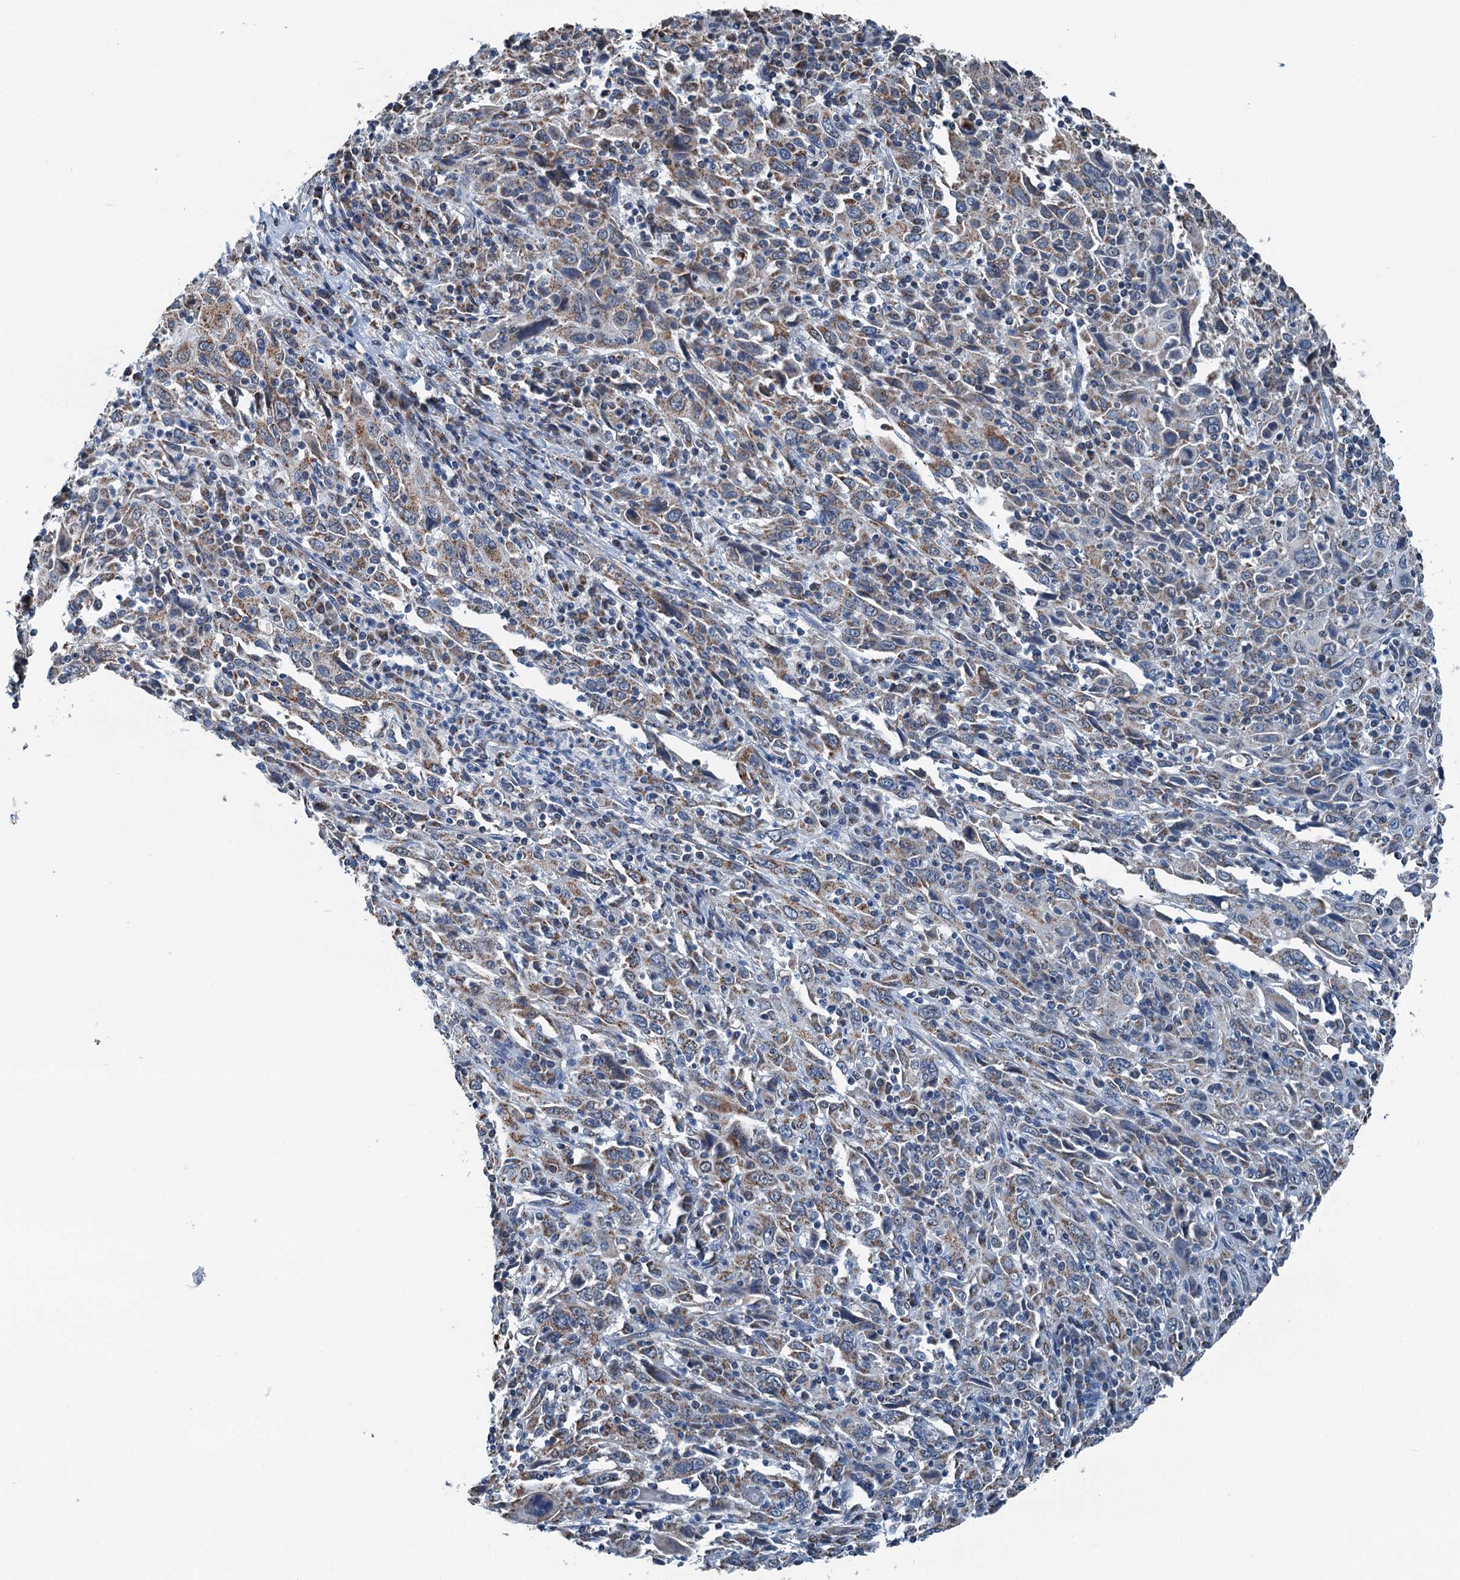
{"staining": {"intensity": "moderate", "quantity": ">75%", "location": "cytoplasmic/membranous"}, "tissue": "cervical cancer", "cell_type": "Tumor cells", "image_type": "cancer", "snomed": [{"axis": "morphology", "description": "Squamous cell carcinoma, NOS"}, {"axis": "topography", "description": "Cervix"}], "caption": "Immunohistochemical staining of cervical cancer (squamous cell carcinoma) displays medium levels of moderate cytoplasmic/membranous protein positivity in approximately >75% of tumor cells.", "gene": "TRPT1", "patient": {"sex": "female", "age": 46}}